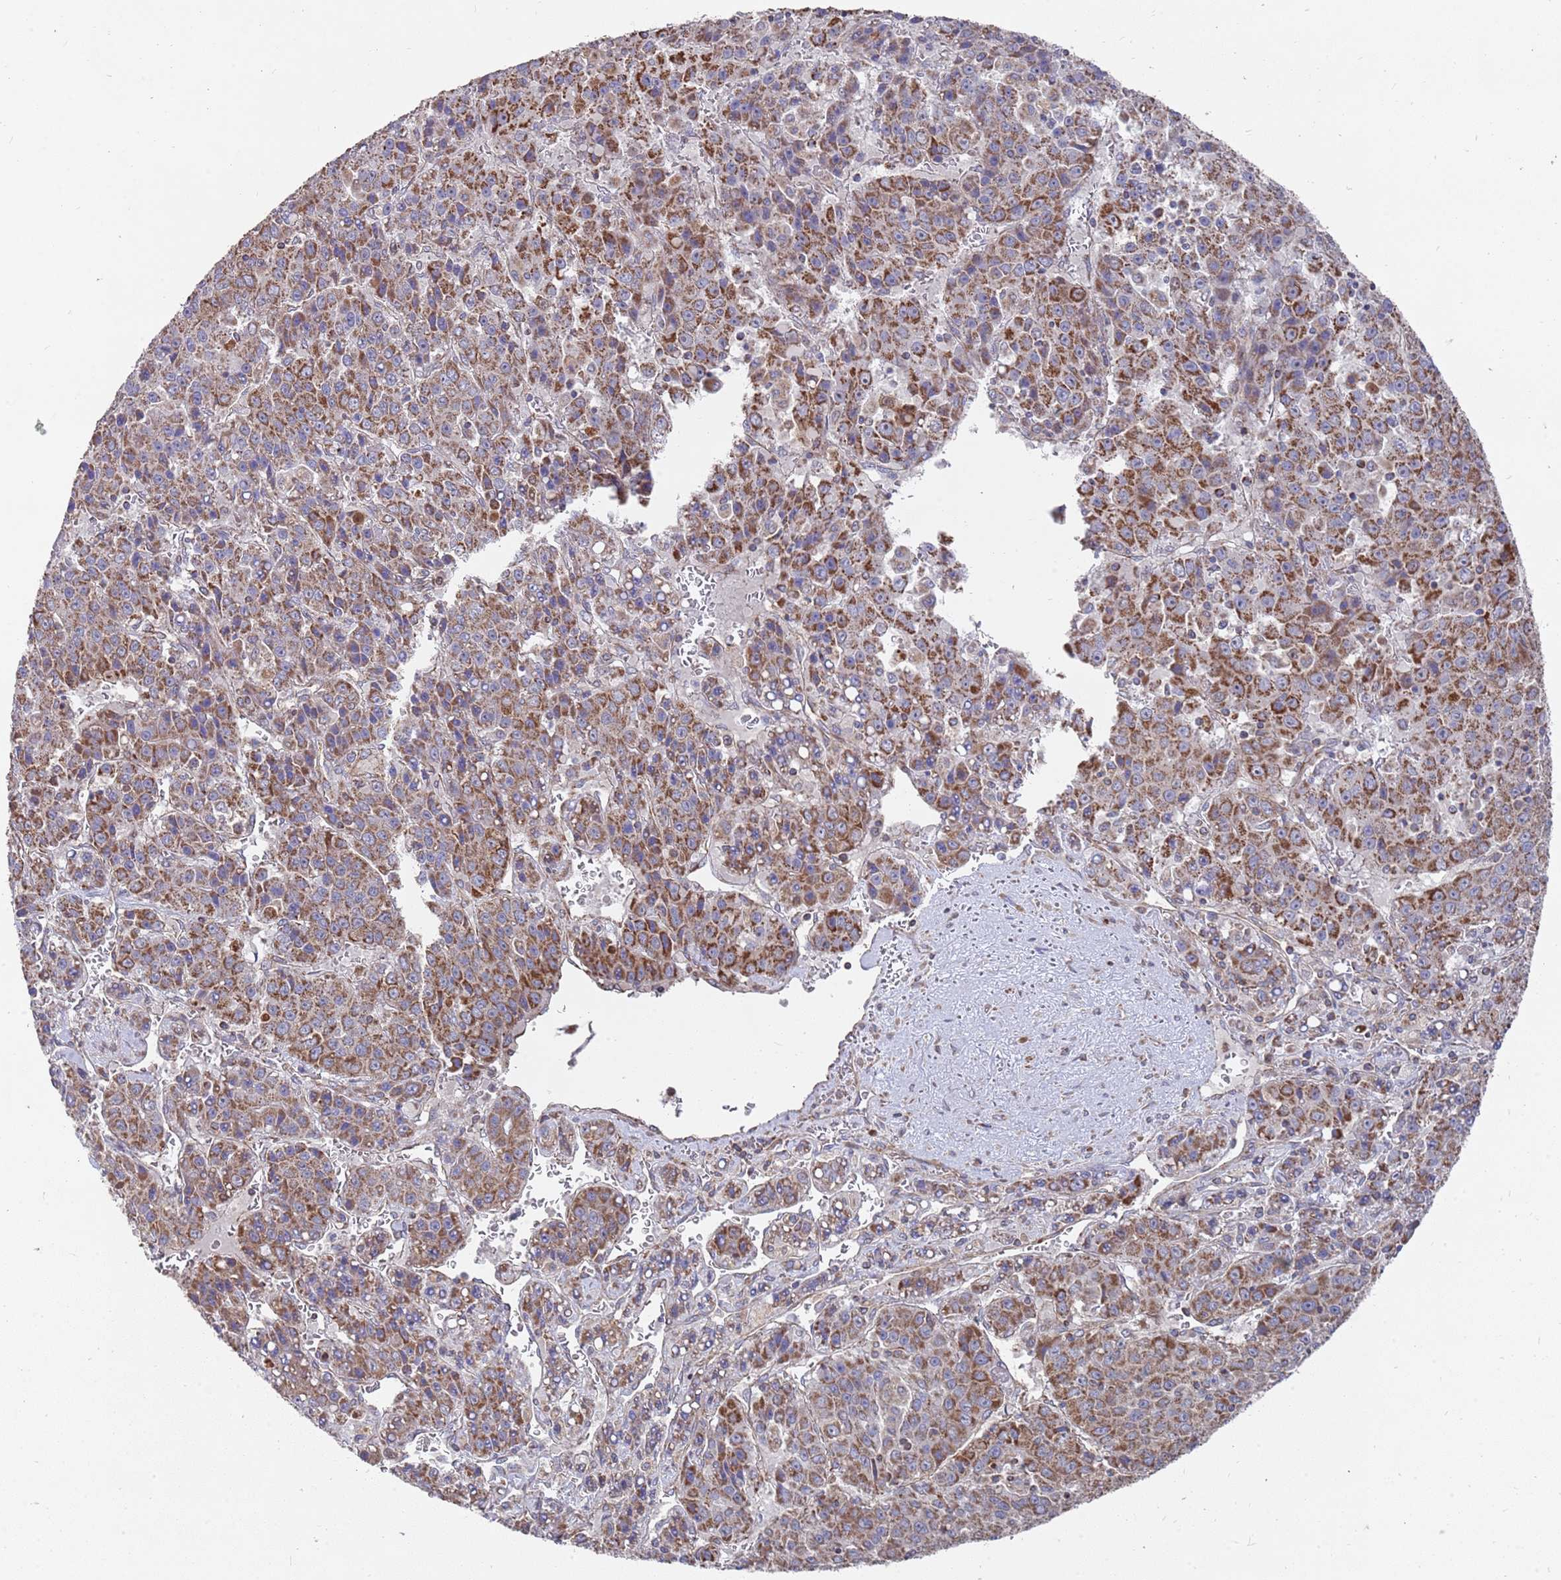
{"staining": {"intensity": "strong", "quantity": ">75%", "location": "cytoplasmic/membranous"}, "tissue": "liver cancer", "cell_type": "Tumor cells", "image_type": "cancer", "snomed": [{"axis": "morphology", "description": "Carcinoma, Hepatocellular, NOS"}, {"axis": "topography", "description": "Liver"}], "caption": "DAB (3,3'-diaminobenzidine) immunohistochemical staining of liver cancer (hepatocellular carcinoma) shows strong cytoplasmic/membranous protein positivity in approximately >75% of tumor cells.", "gene": "WDFY3", "patient": {"sex": "female", "age": 53}}